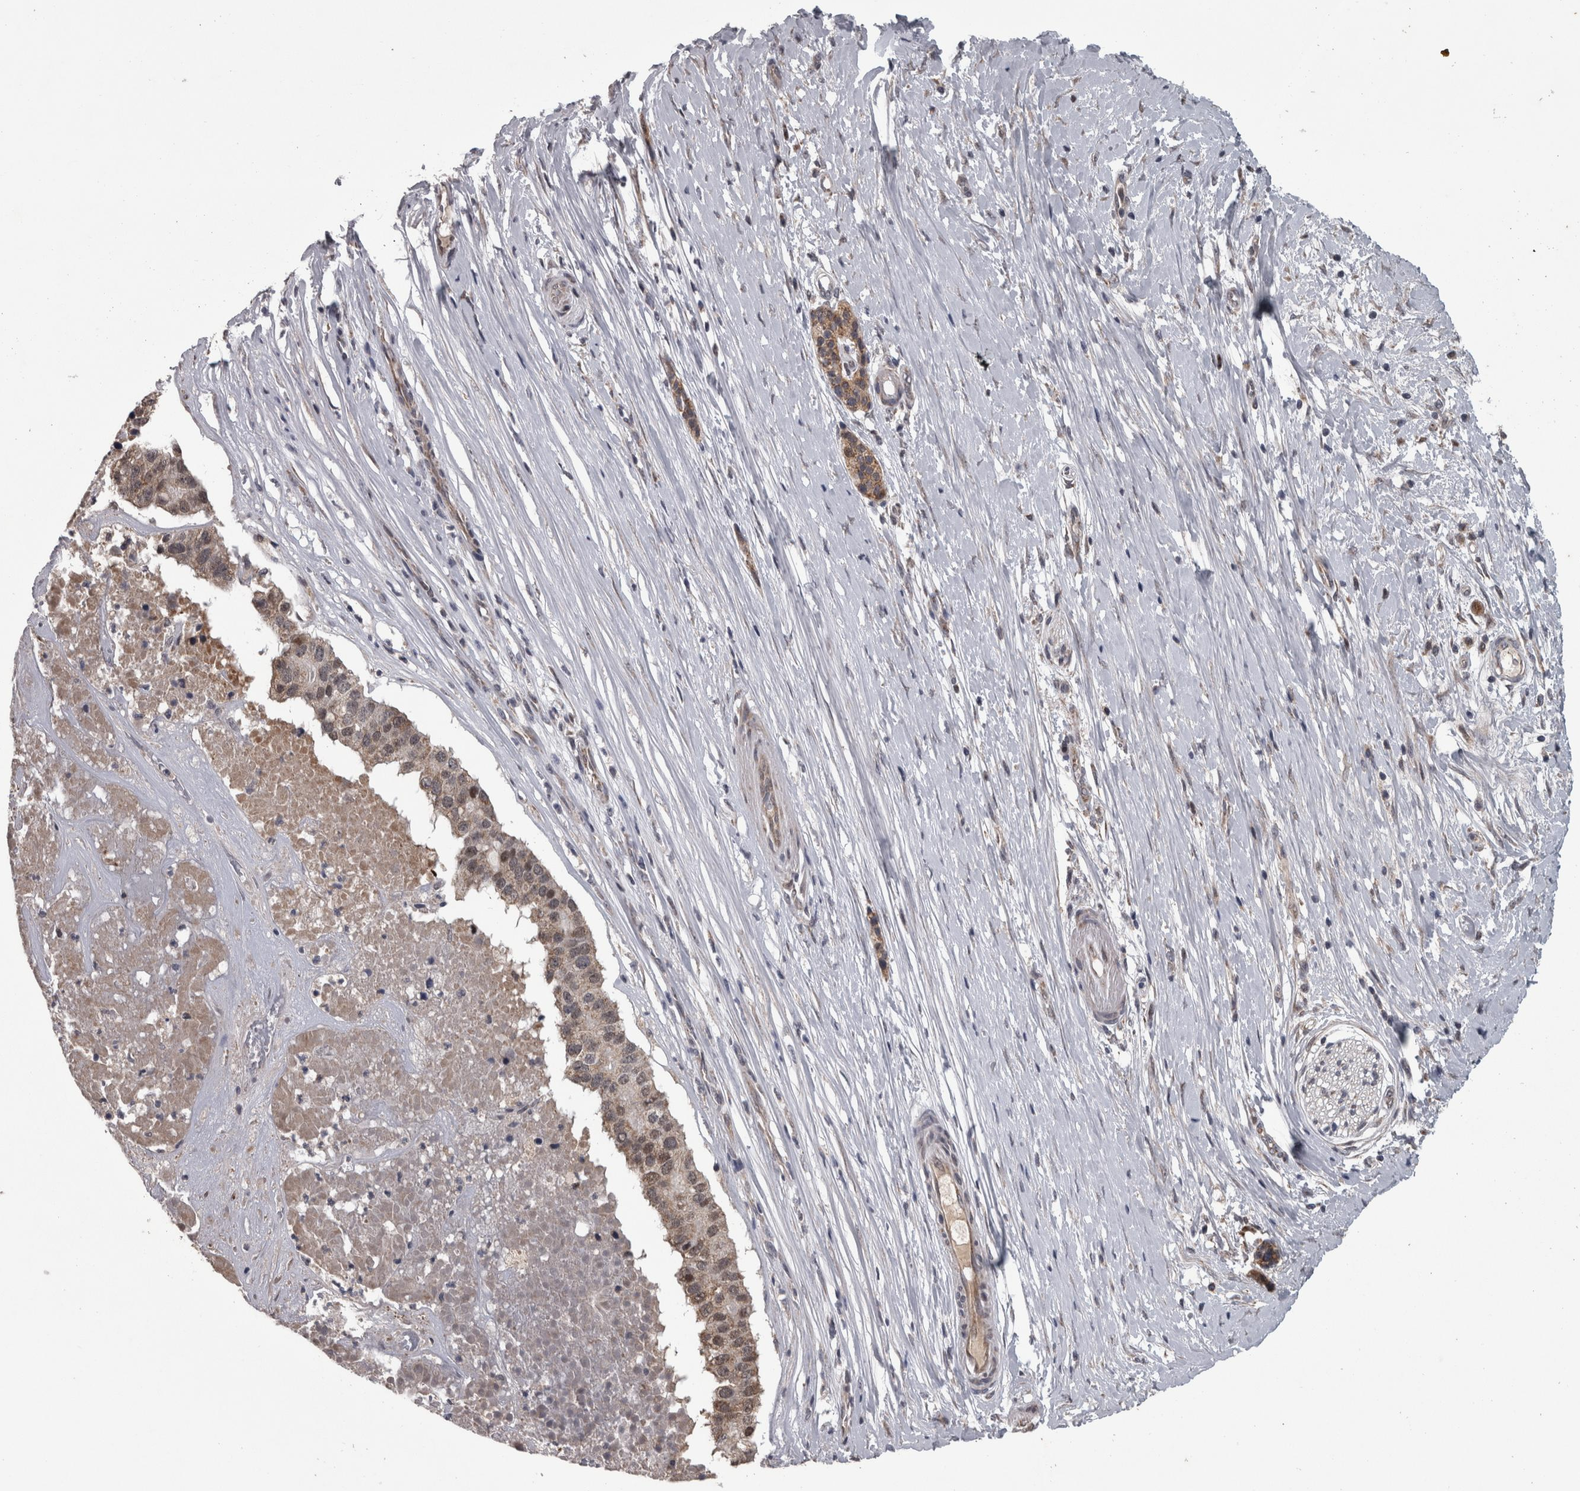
{"staining": {"intensity": "weak", "quantity": "<25%", "location": "cytoplasmic/membranous"}, "tissue": "pancreatic cancer", "cell_type": "Tumor cells", "image_type": "cancer", "snomed": [{"axis": "morphology", "description": "Adenocarcinoma, NOS"}, {"axis": "topography", "description": "Pancreas"}], "caption": "Tumor cells are negative for brown protein staining in pancreatic cancer.", "gene": "DBT", "patient": {"sex": "male", "age": 50}}